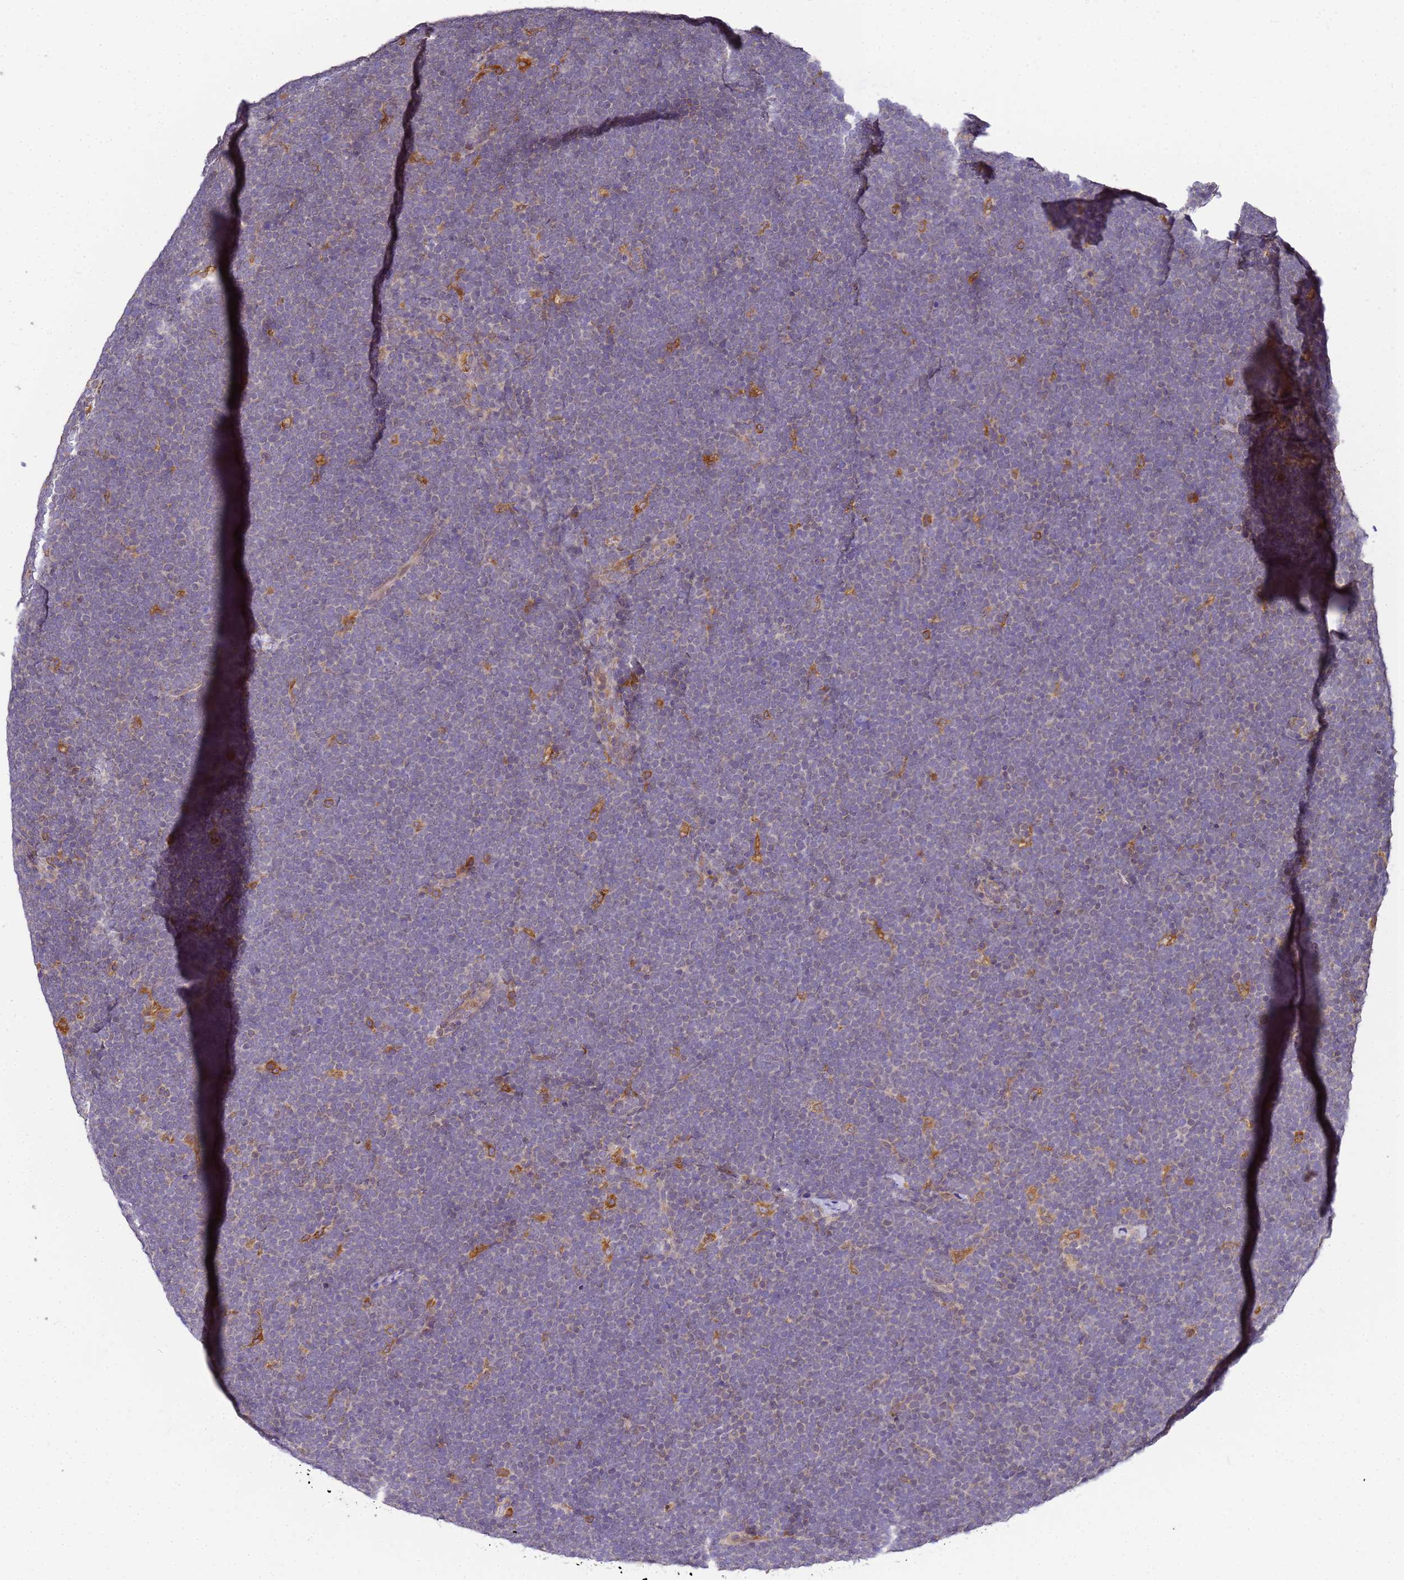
{"staining": {"intensity": "negative", "quantity": "none", "location": "none"}, "tissue": "lymphoma", "cell_type": "Tumor cells", "image_type": "cancer", "snomed": [{"axis": "morphology", "description": "Malignant lymphoma, non-Hodgkin's type, High grade"}, {"axis": "topography", "description": "Lymph node"}], "caption": "High magnification brightfield microscopy of high-grade malignant lymphoma, non-Hodgkin's type stained with DAB (brown) and counterstained with hematoxylin (blue): tumor cells show no significant staining. (IHC, brightfield microscopy, high magnification).", "gene": "ADPGK", "patient": {"sex": "male", "age": 13}}